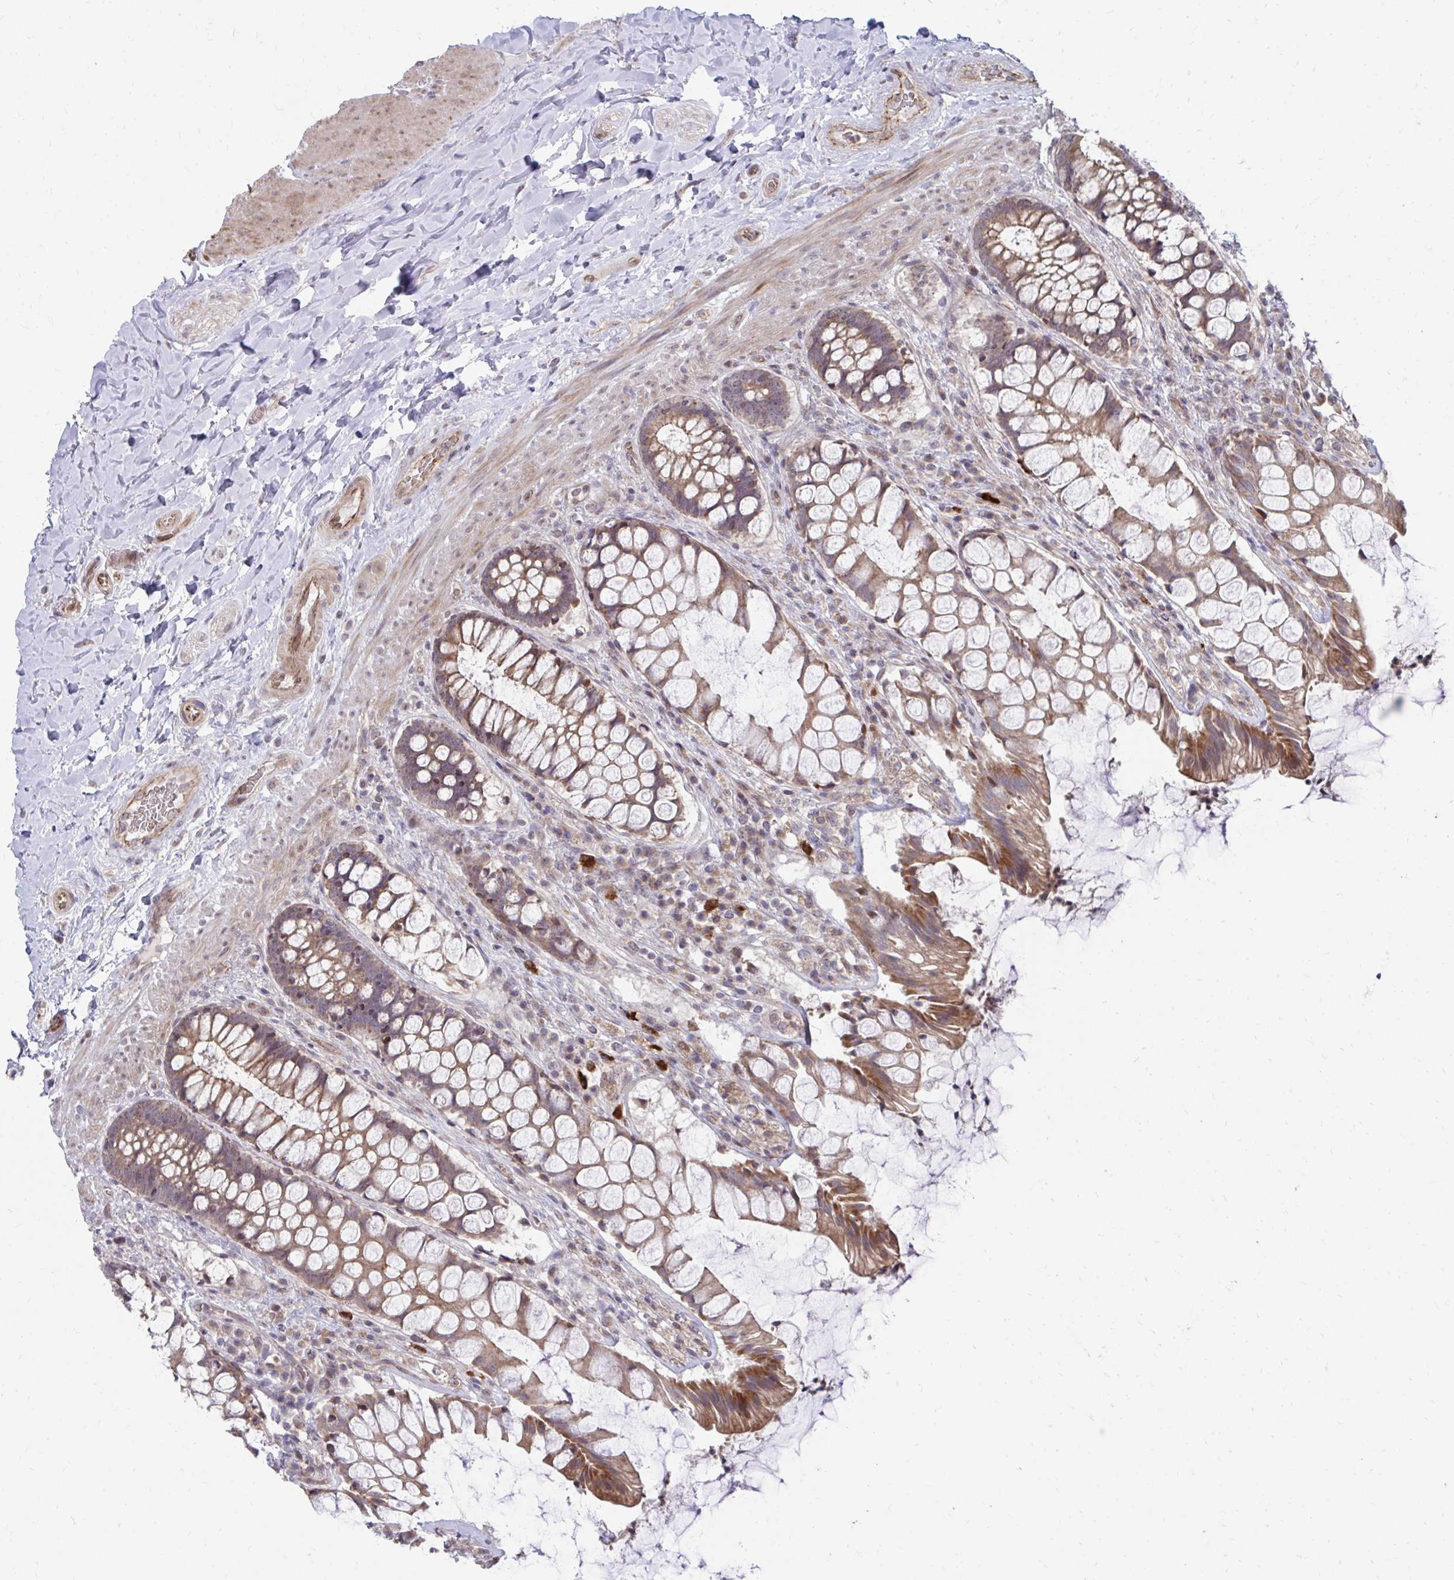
{"staining": {"intensity": "moderate", "quantity": ">75%", "location": "cytoplasmic/membranous"}, "tissue": "rectum", "cell_type": "Glandular cells", "image_type": "normal", "snomed": [{"axis": "morphology", "description": "Normal tissue, NOS"}, {"axis": "topography", "description": "Rectum"}], "caption": "Immunohistochemical staining of unremarkable rectum displays moderate cytoplasmic/membranous protein positivity in about >75% of glandular cells. The staining was performed using DAB to visualize the protein expression in brown, while the nuclei were stained in blue with hematoxylin (Magnification: 20x).", "gene": "ITPR2", "patient": {"sex": "female", "age": 58}}